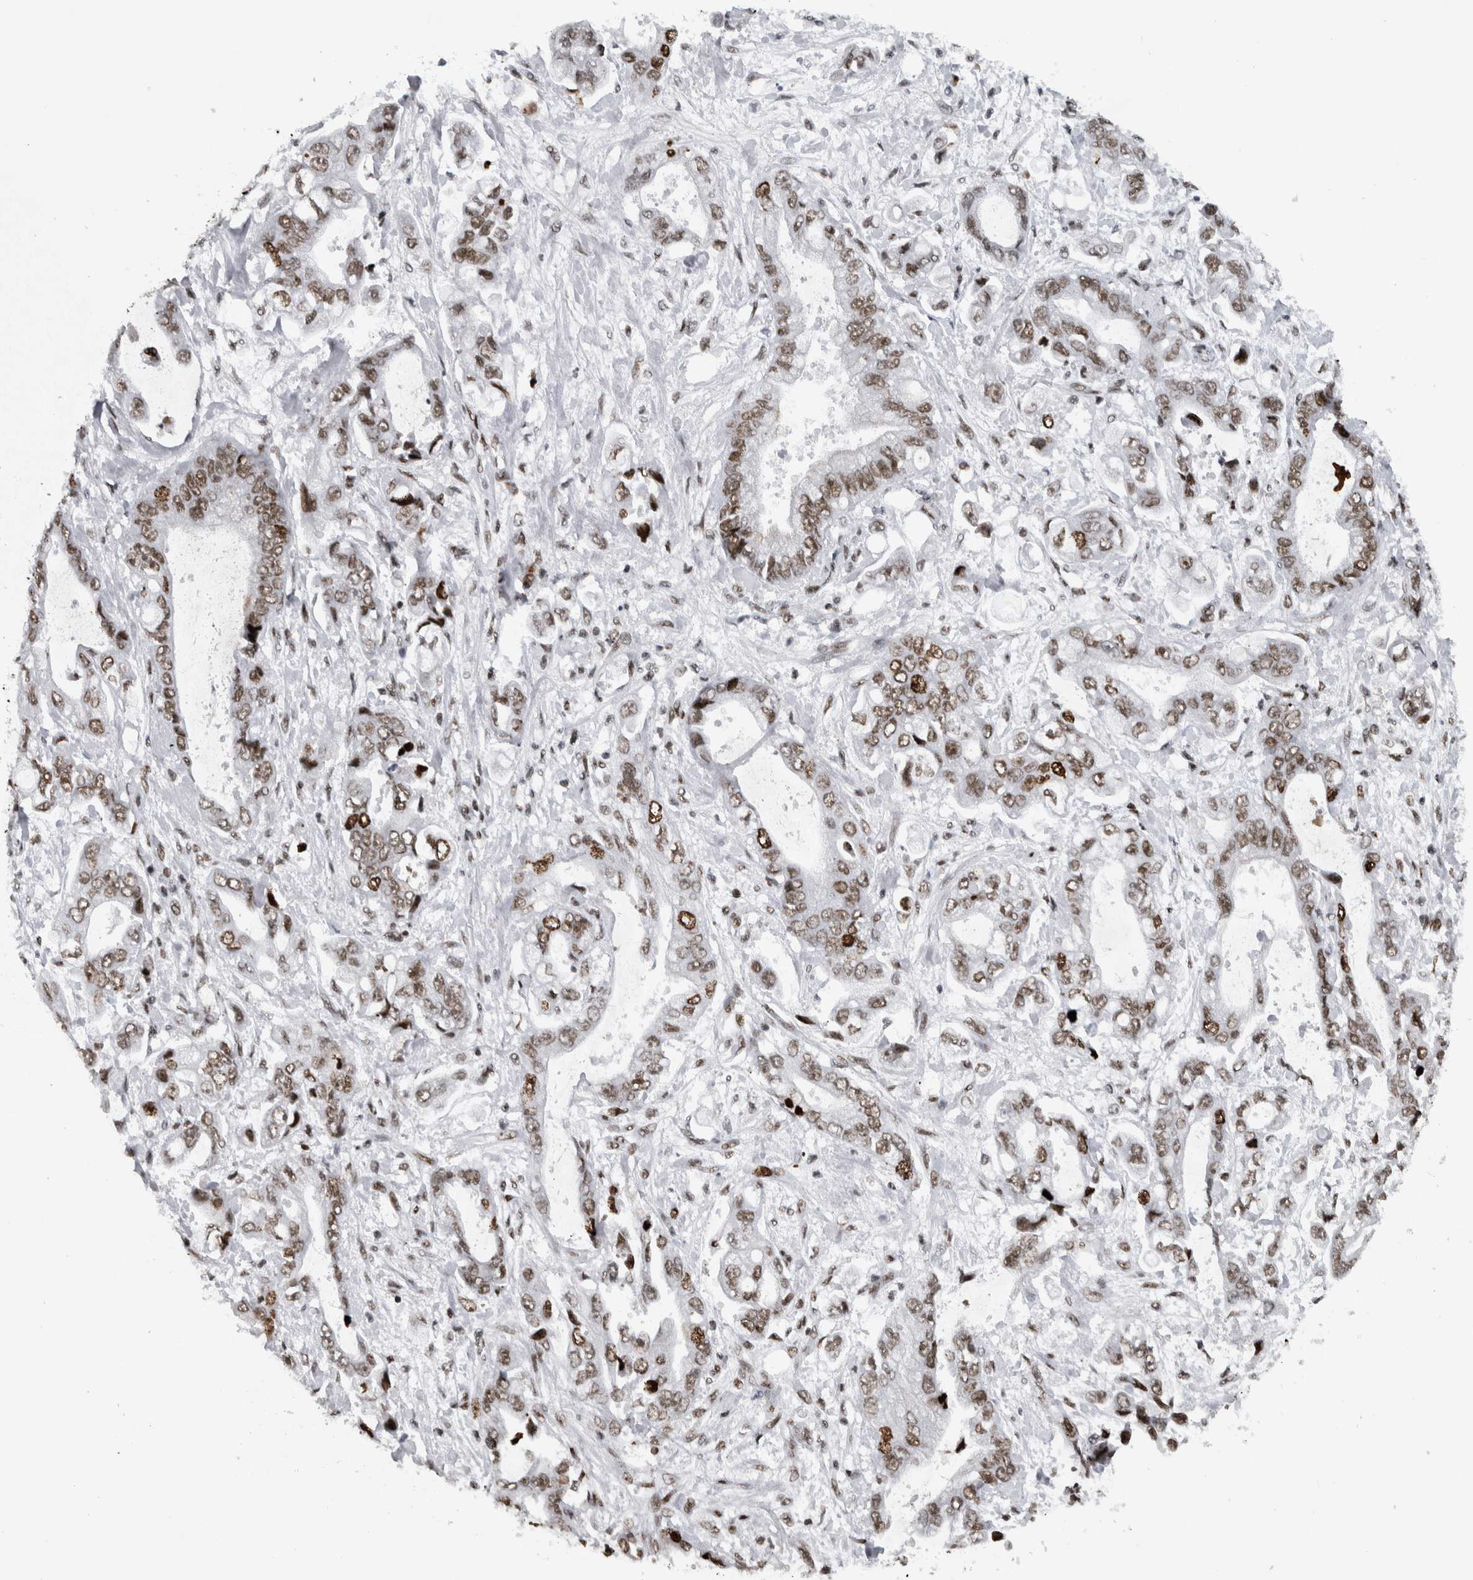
{"staining": {"intensity": "weak", "quantity": ">75%", "location": "nuclear"}, "tissue": "stomach cancer", "cell_type": "Tumor cells", "image_type": "cancer", "snomed": [{"axis": "morphology", "description": "Normal tissue, NOS"}, {"axis": "morphology", "description": "Adenocarcinoma, NOS"}, {"axis": "topography", "description": "Stomach"}], "caption": "The photomicrograph displays immunohistochemical staining of stomach cancer (adenocarcinoma). There is weak nuclear positivity is appreciated in about >75% of tumor cells.", "gene": "TOP2B", "patient": {"sex": "male", "age": 62}}